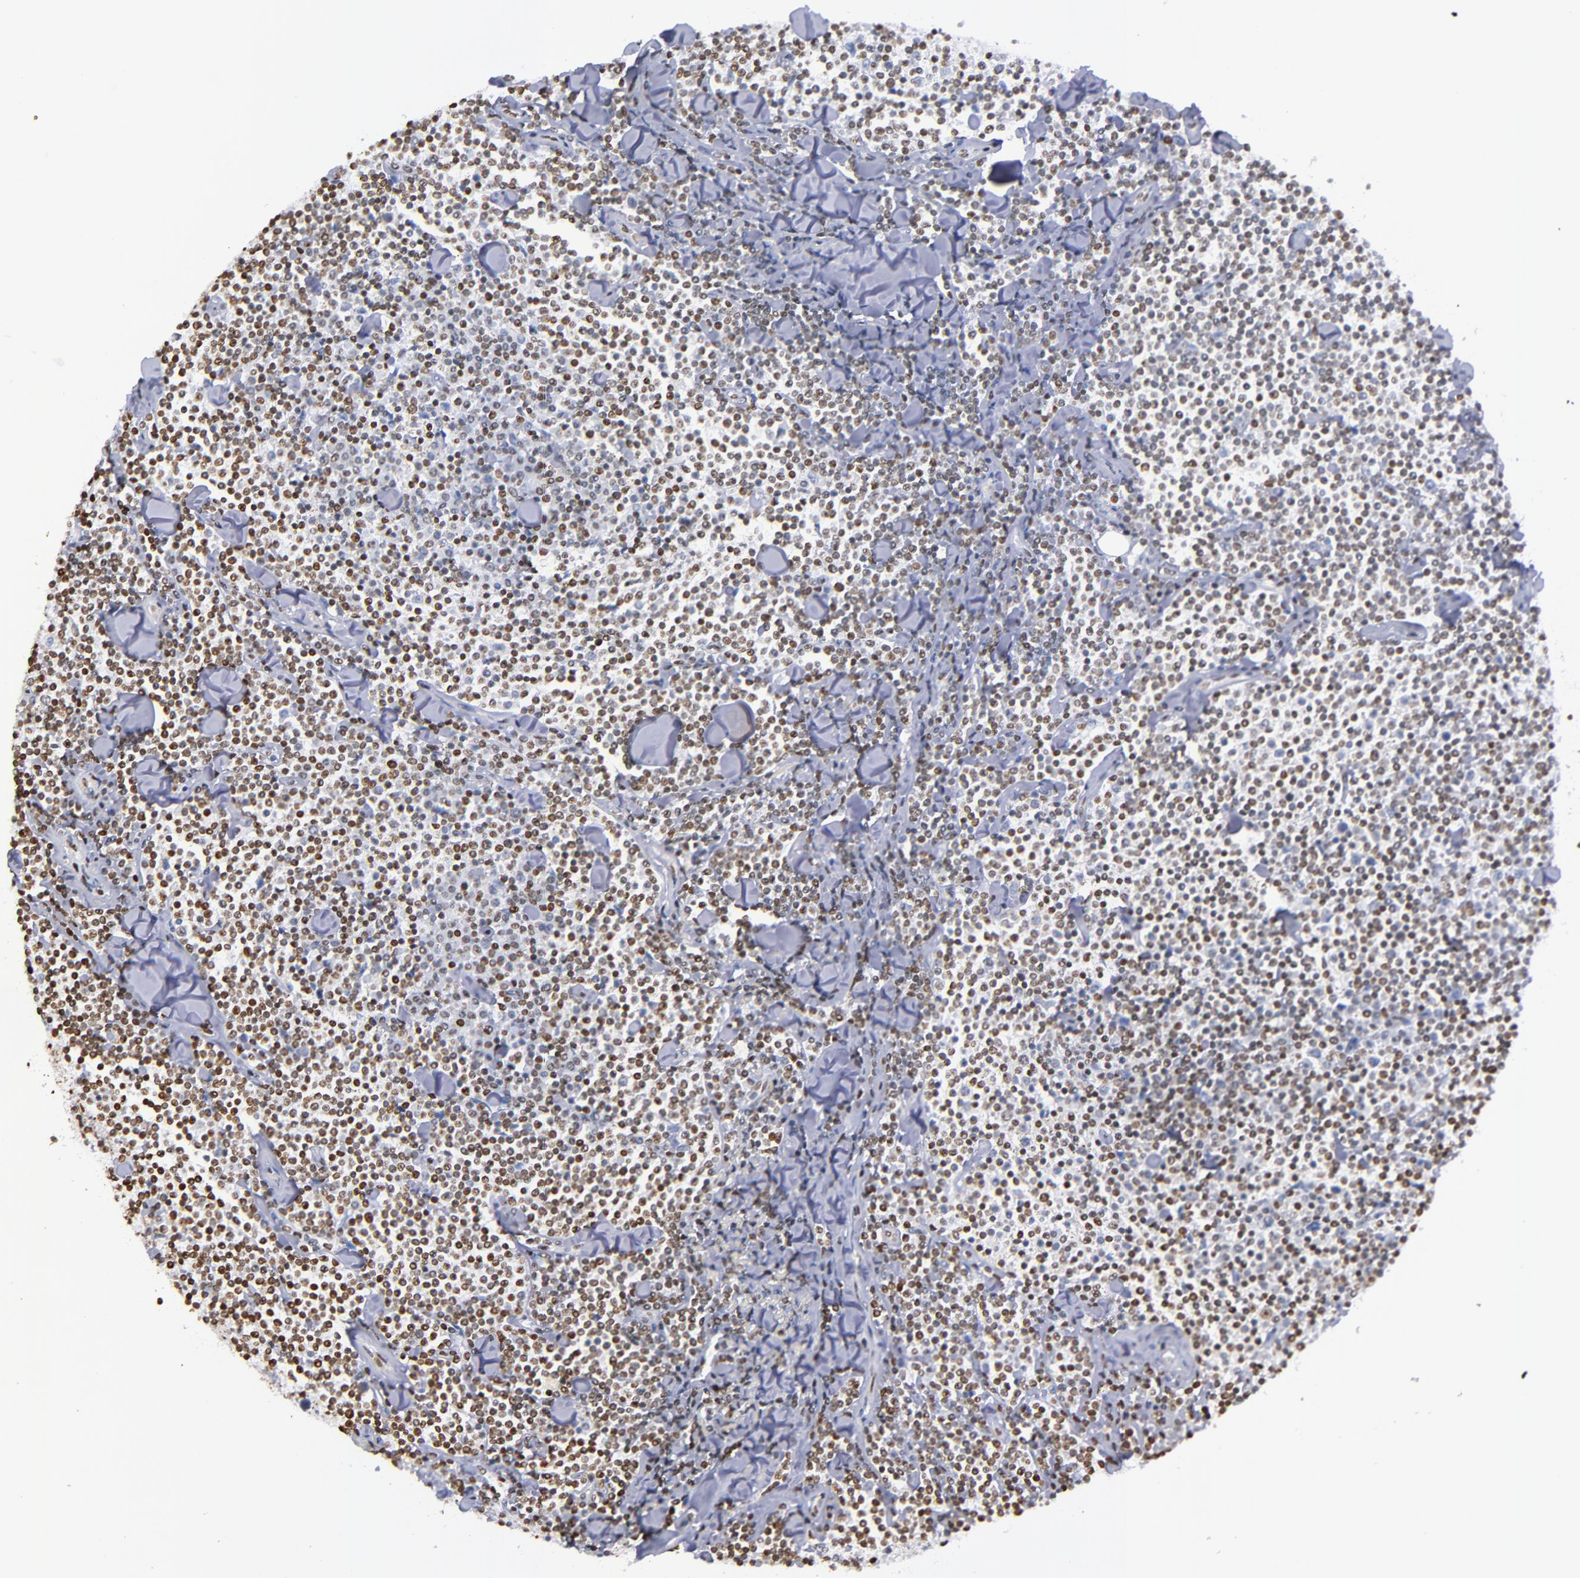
{"staining": {"intensity": "weak", "quantity": ">75%", "location": "nuclear"}, "tissue": "lymphoma", "cell_type": "Tumor cells", "image_type": "cancer", "snomed": [{"axis": "morphology", "description": "Malignant lymphoma, non-Hodgkin's type, Low grade"}, {"axis": "topography", "description": "Soft tissue"}], "caption": "Immunohistochemical staining of lymphoma reveals low levels of weak nuclear positivity in about >75% of tumor cells.", "gene": "IFI16", "patient": {"sex": "male", "age": 92}}